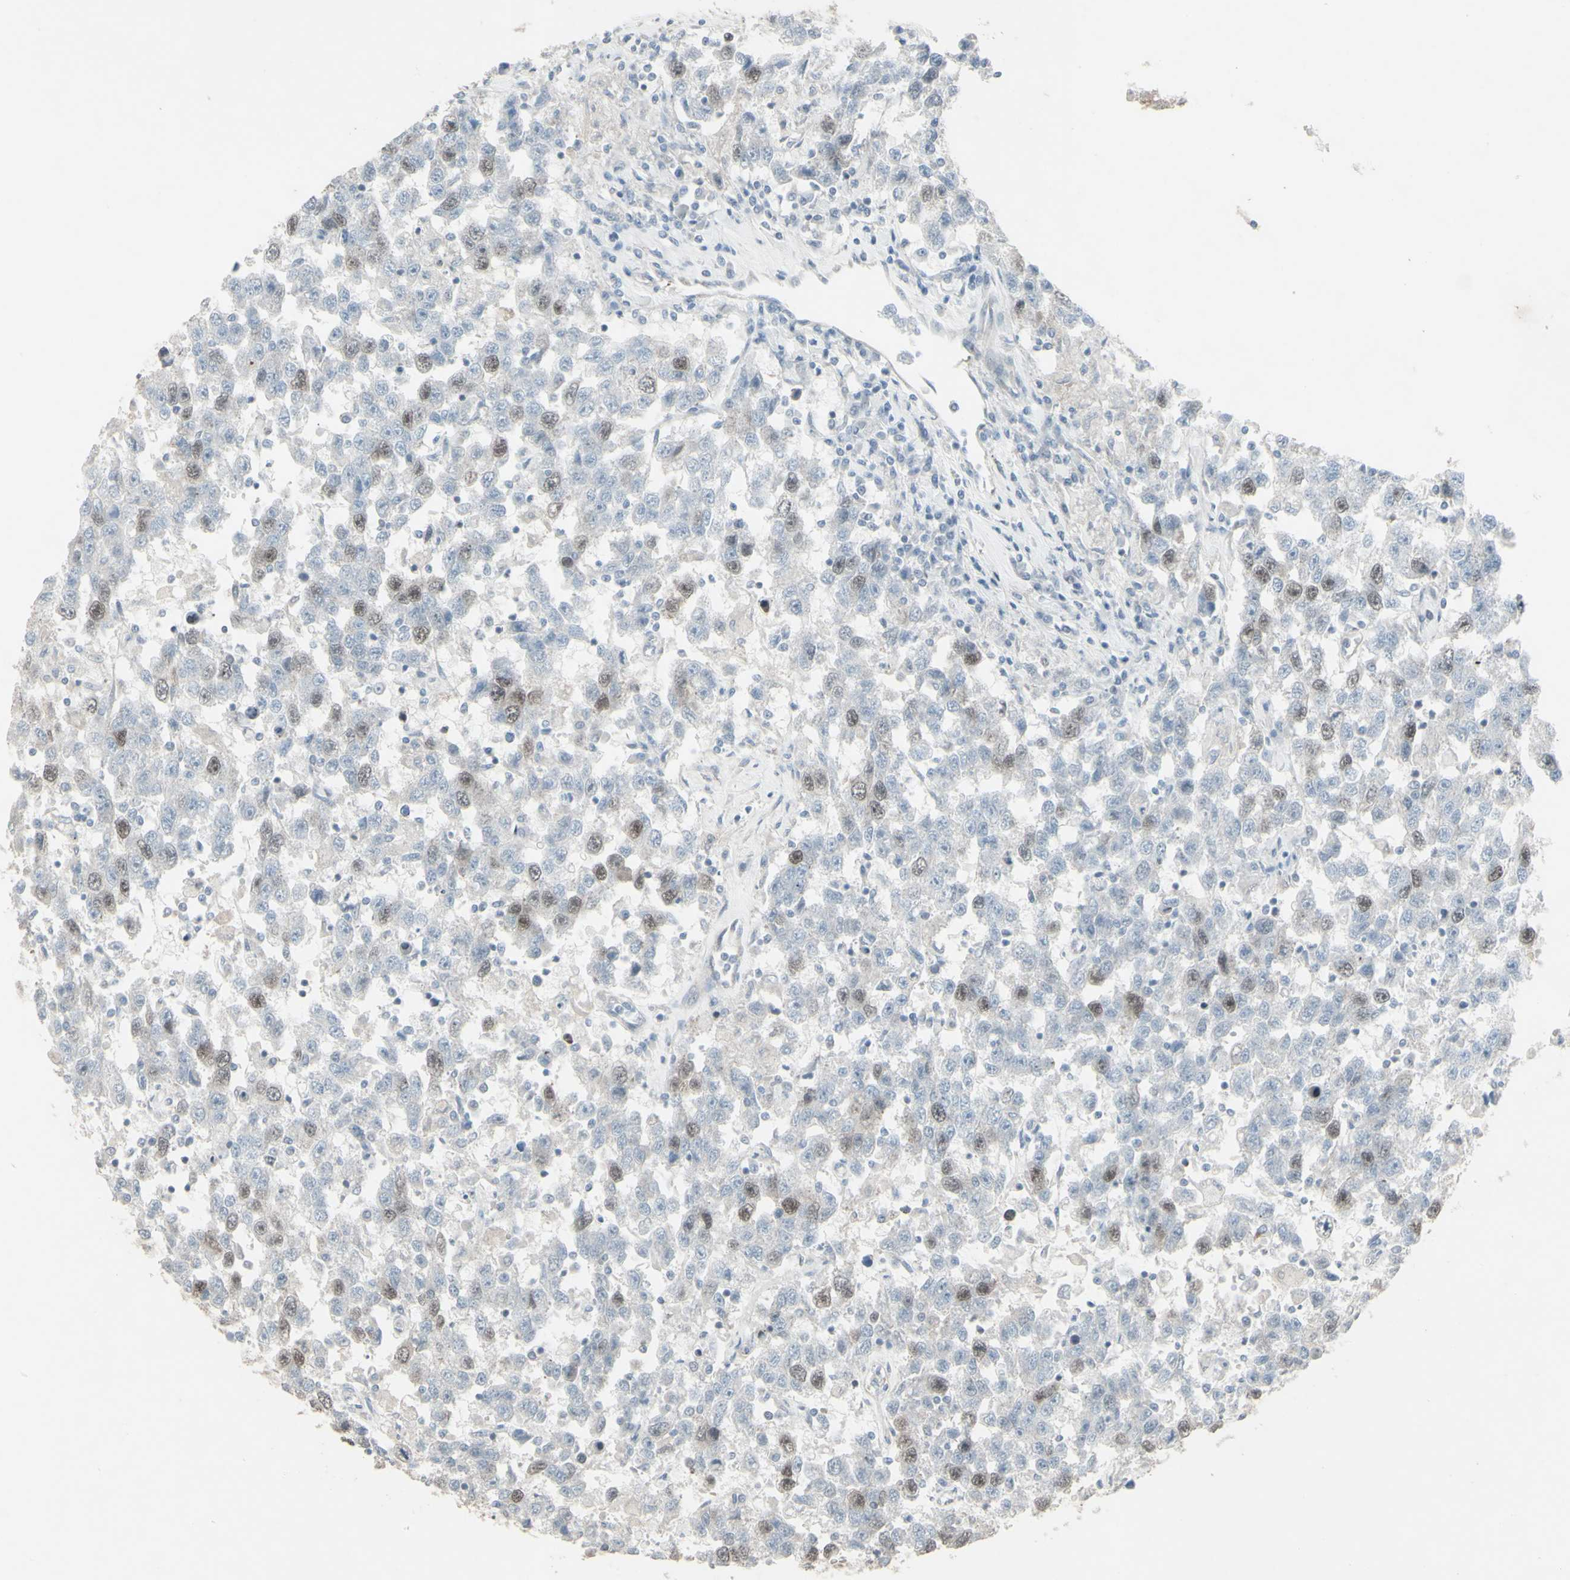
{"staining": {"intensity": "weak", "quantity": "25%-75%", "location": "nuclear"}, "tissue": "testis cancer", "cell_type": "Tumor cells", "image_type": "cancer", "snomed": [{"axis": "morphology", "description": "Seminoma, NOS"}, {"axis": "topography", "description": "Testis"}], "caption": "Immunohistochemical staining of human testis seminoma shows low levels of weak nuclear protein positivity in approximately 25%-75% of tumor cells.", "gene": "GMNN", "patient": {"sex": "male", "age": 41}}